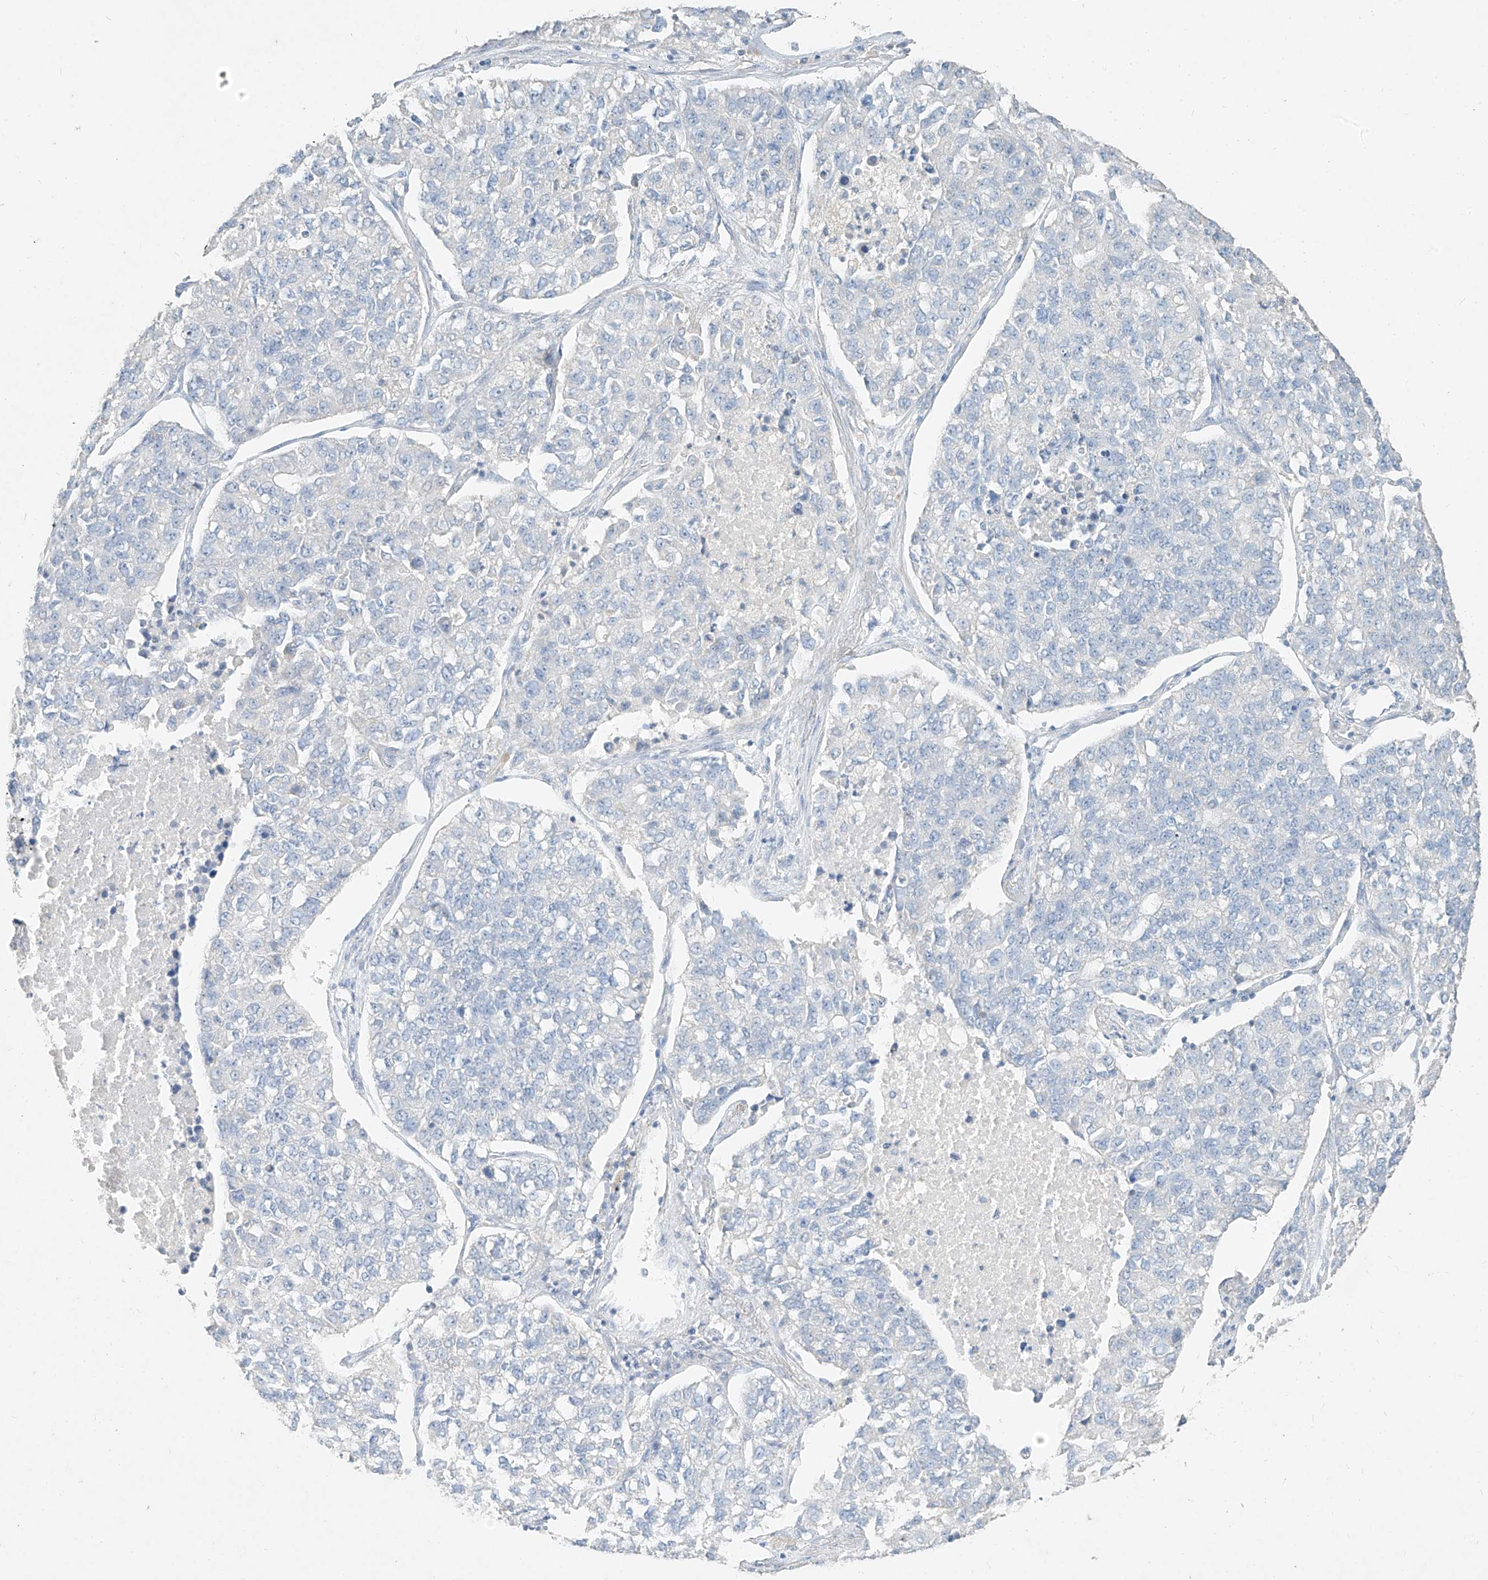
{"staining": {"intensity": "negative", "quantity": "none", "location": "none"}, "tissue": "lung cancer", "cell_type": "Tumor cells", "image_type": "cancer", "snomed": [{"axis": "morphology", "description": "Adenocarcinoma, NOS"}, {"axis": "topography", "description": "Lung"}], "caption": "DAB (3,3'-diaminobenzidine) immunohistochemical staining of adenocarcinoma (lung) exhibits no significant positivity in tumor cells.", "gene": "ZZEF1", "patient": {"sex": "male", "age": 49}}